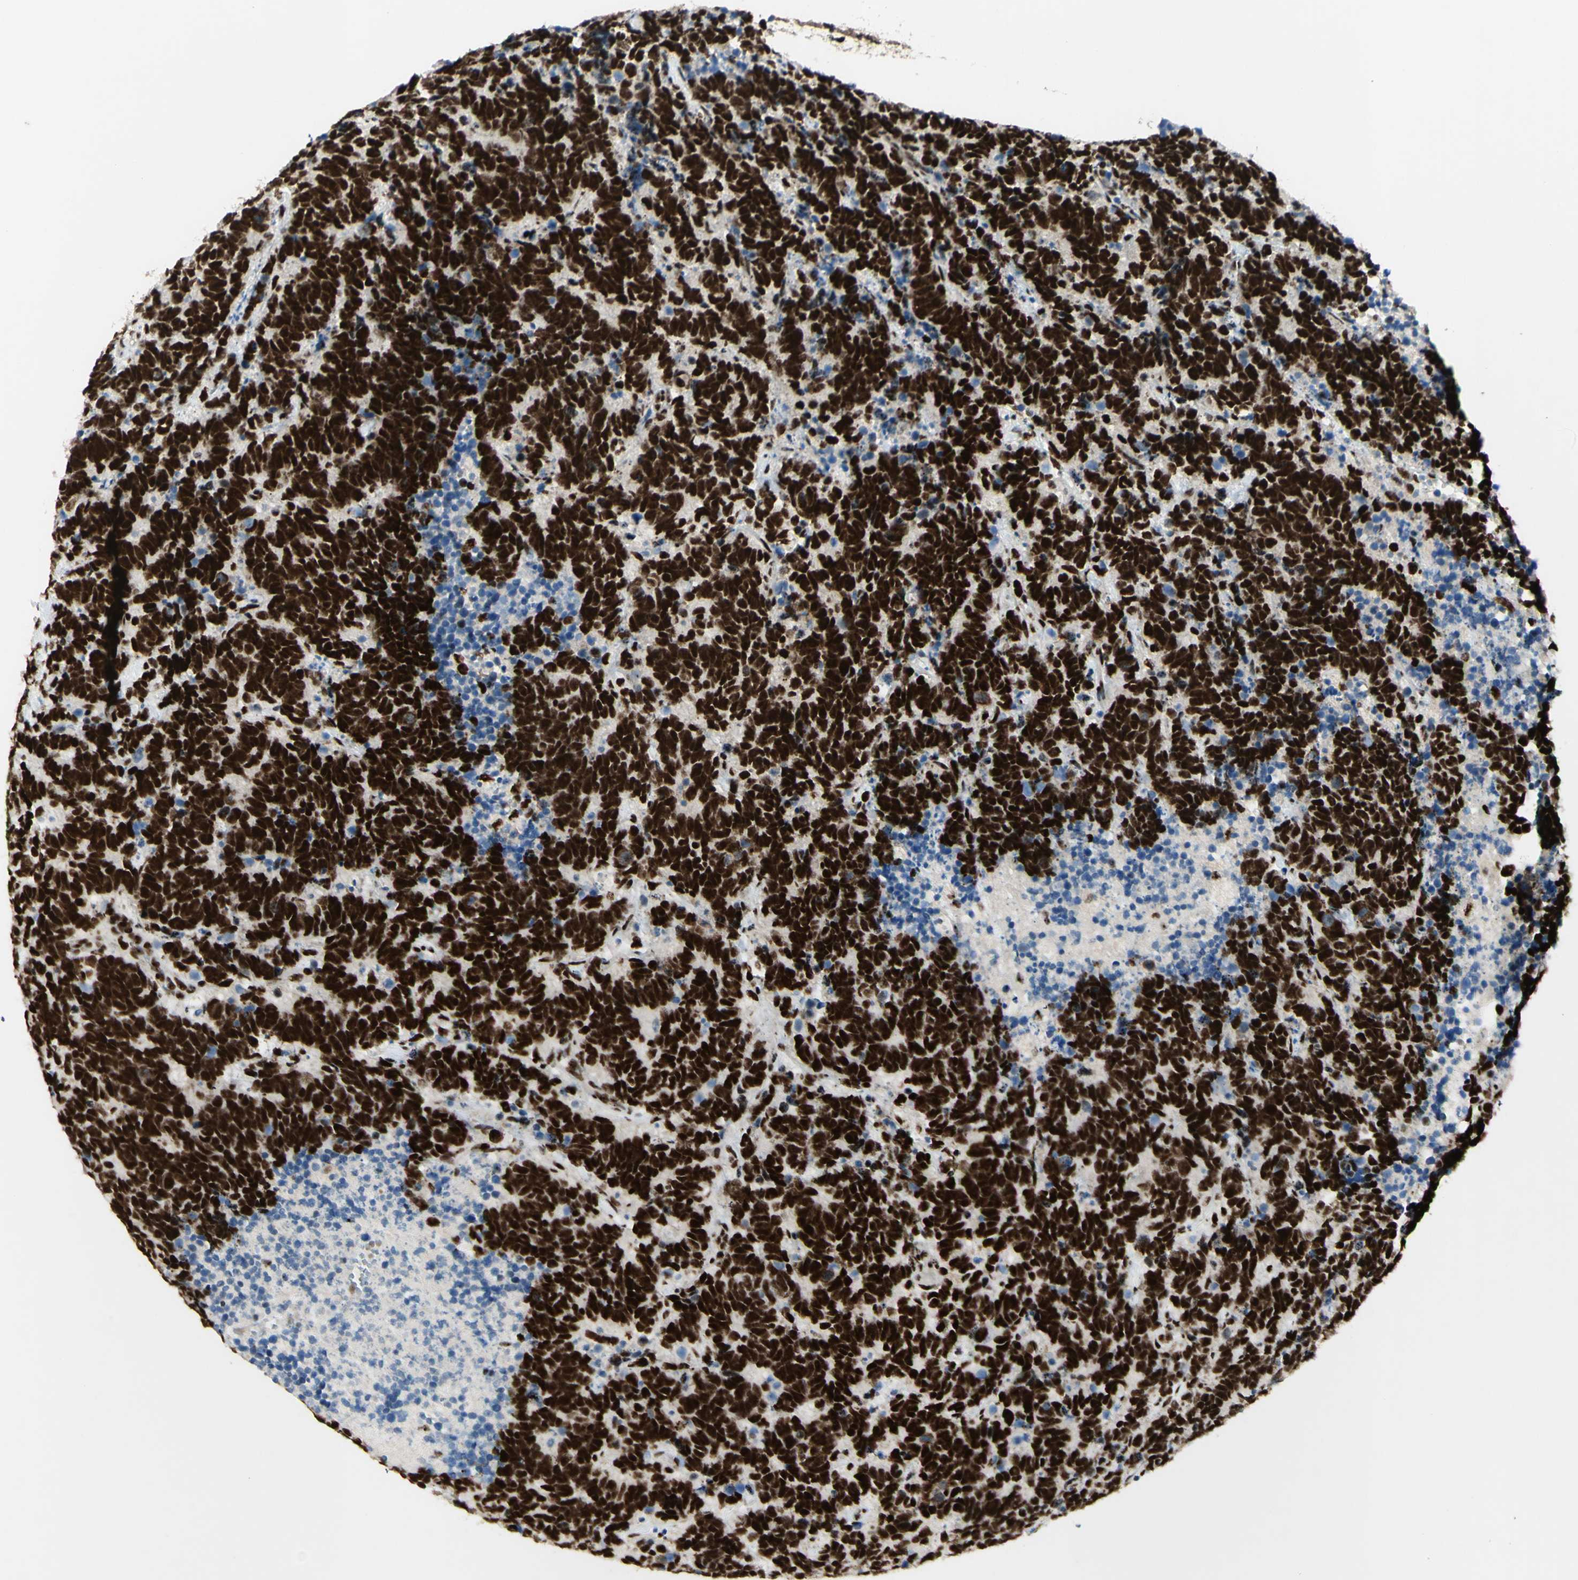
{"staining": {"intensity": "strong", "quantity": ">75%", "location": "nuclear"}, "tissue": "carcinoid", "cell_type": "Tumor cells", "image_type": "cancer", "snomed": [{"axis": "morphology", "description": "Carcinoma, NOS"}, {"axis": "morphology", "description": "Carcinoid, malignant, NOS"}, {"axis": "topography", "description": "Urinary bladder"}], "caption": "A high amount of strong nuclear staining is appreciated in approximately >75% of tumor cells in carcinoid tissue.", "gene": "DHX9", "patient": {"sex": "male", "age": 57}}